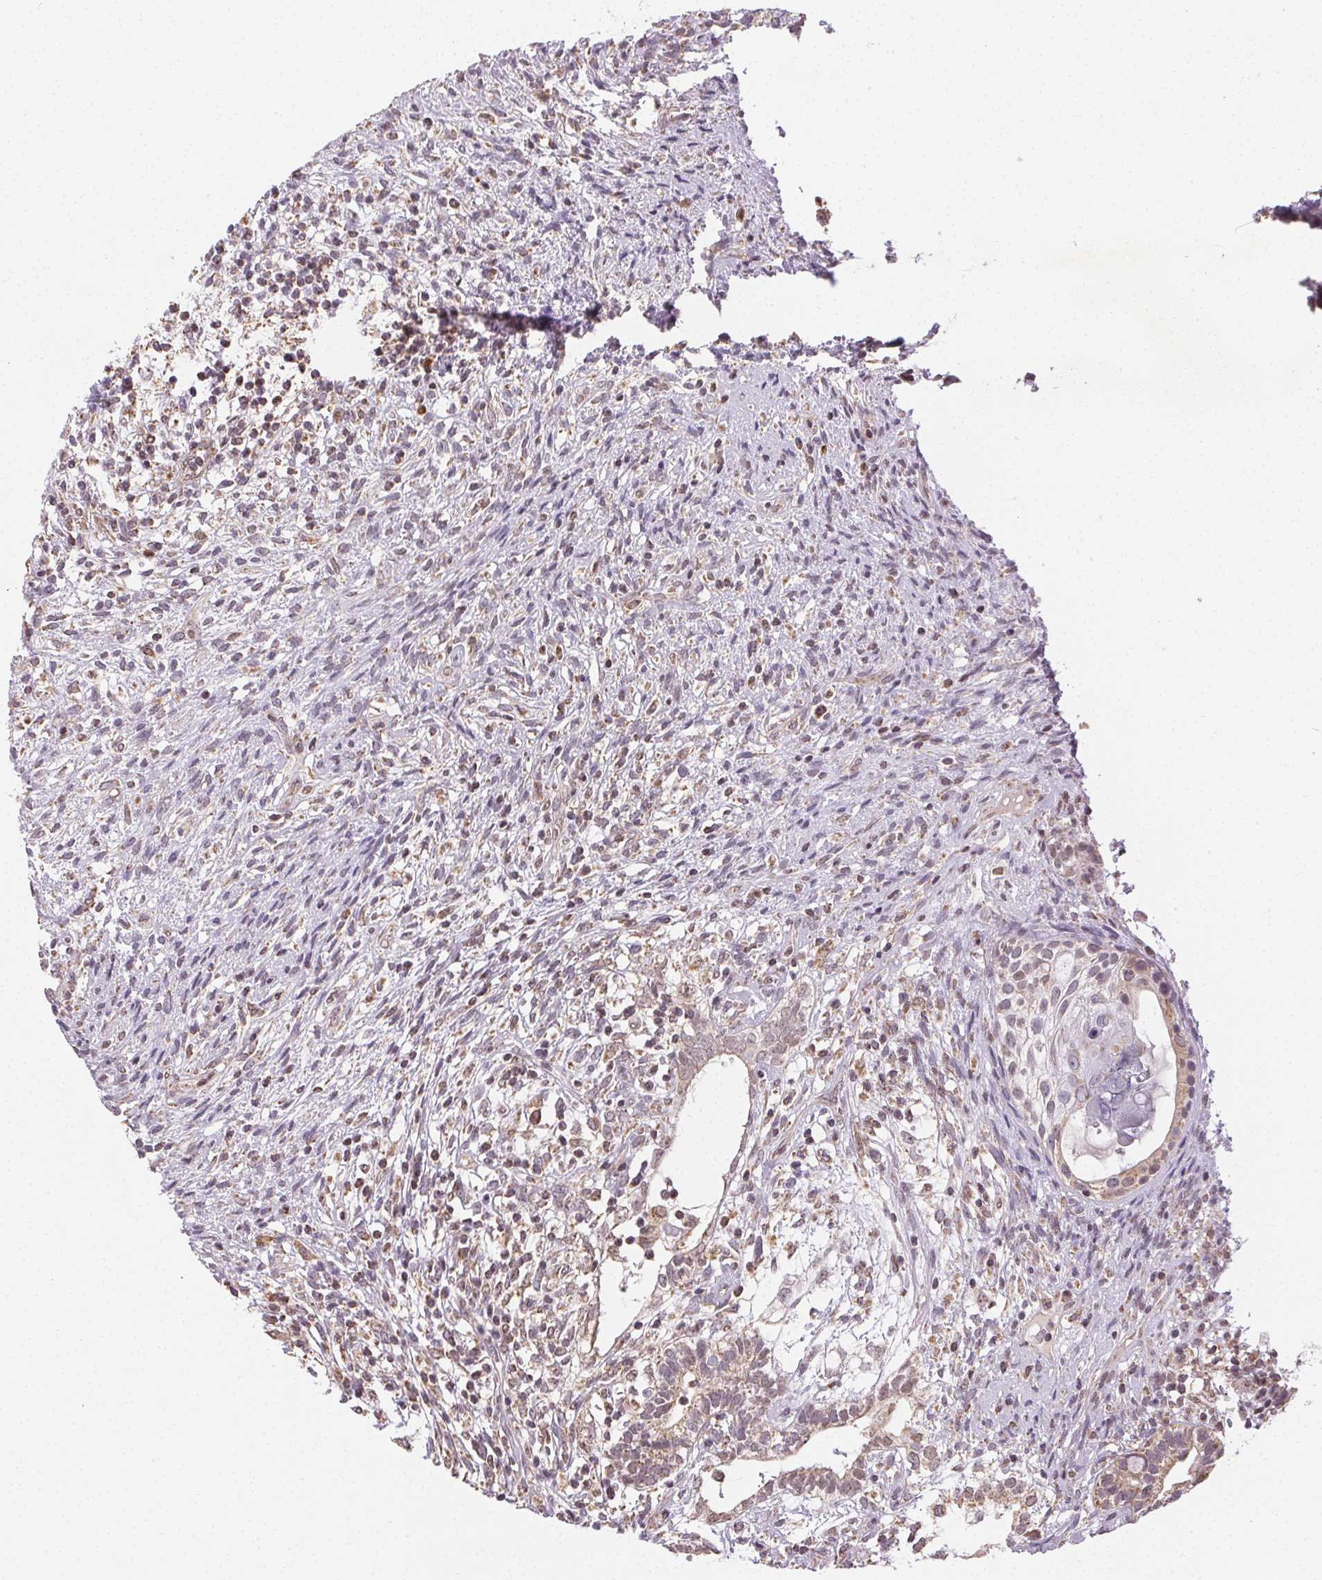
{"staining": {"intensity": "weak", "quantity": ">75%", "location": "cytoplasmic/membranous"}, "tissue": "testis cancer", "cell_type": "Tumor cells", "image_type": "cancer", "snomed": [{"axis": "morphology", "description": "Seminoma, NOS"}, {"axis": "morphology", "description": "Carcinoma, Embryonal, NOS"}, {"axis": "topography", "description": "Testis"}], "caption": "Testis cancer (embryonal carcinoma) tissue shows weak cytoplasmic/membranous expression in about >75% of tumor cells, visualized by immunohistochemistry.", "gene": "PIWIL4", "patient": {"sex": "male", "age": 41}}